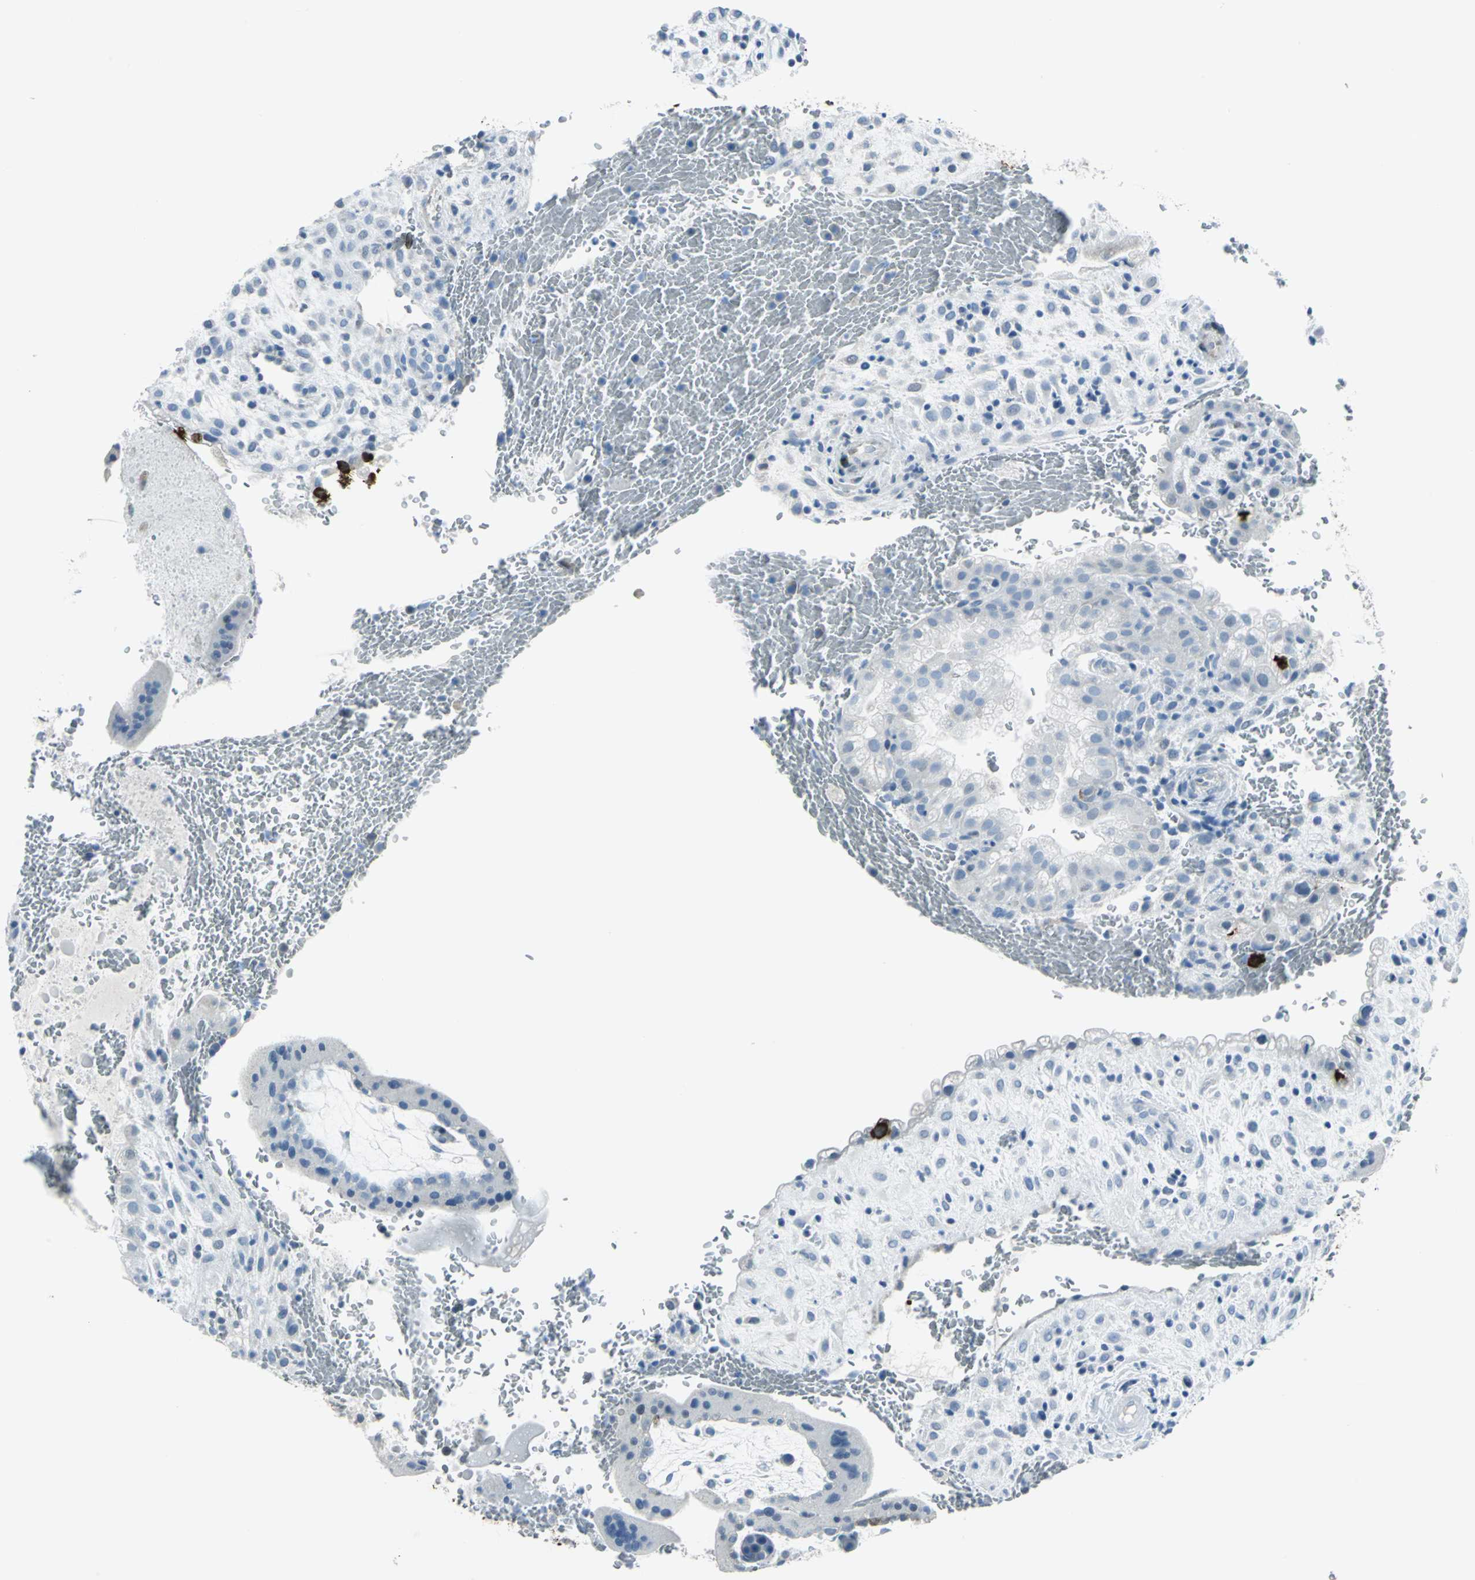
{"staining": {"intensity": "negative", "quantity": "none", "location": "none"}, "tissue": "placenta", "cell_type": "Decidual cells", "image_type": "normal", "snomed": [{"axis": "morphology", "description": "Normal tissue, NOS"}, {"axis": "topography", "description": "Placenta"}], "caption": "Immunohistochemical staining of normal placenta shows no significant positivity in decidual cells.", "gene": "DNAI2", "patient": {"sex": "female", "age": 35}}